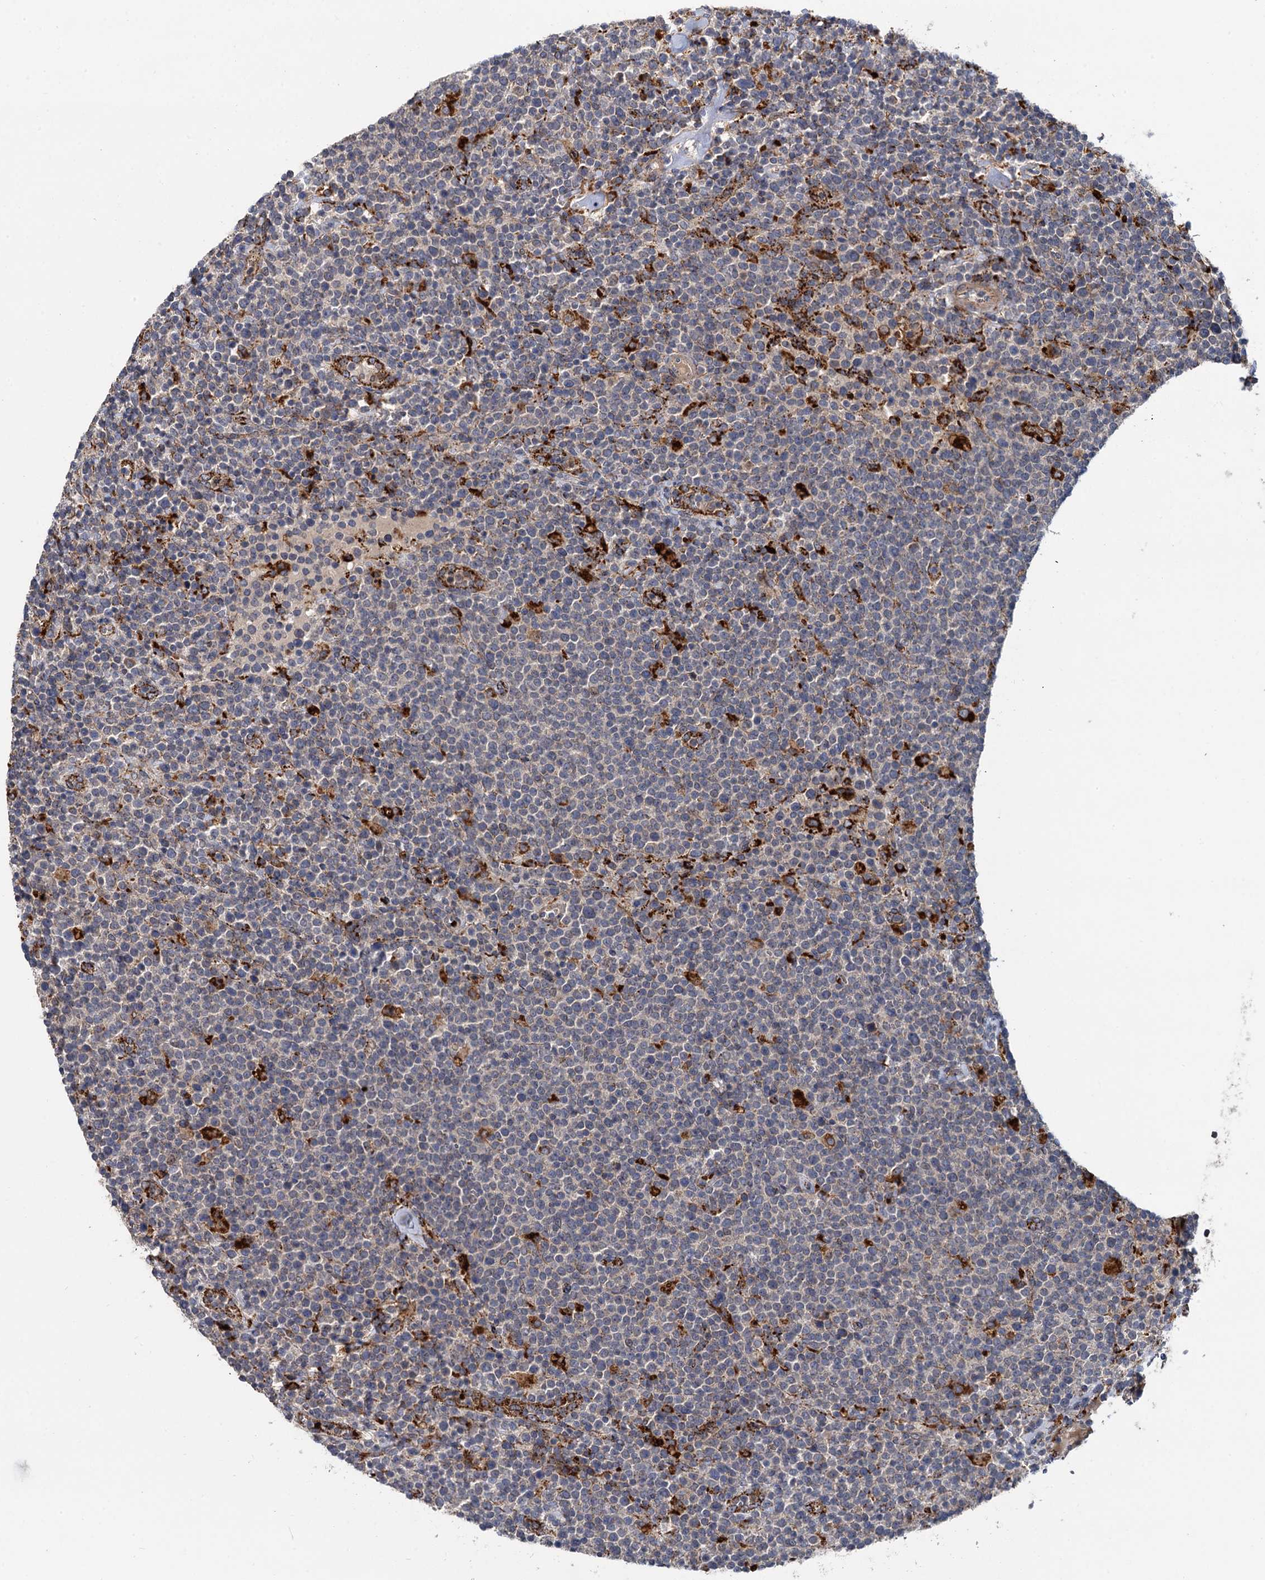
{"staining": {"intensity": "negative", "quantity": "none", "location": "none"}, "tissue": "lymphoma", "cell_type": "Tumor cells", "image_type": "cancer", "snomed": [{"axis": "morphology", "description": "Malignant lymphoma, non-Hodgkin's type, High grade"}, {"axis": "topography", "description": "Lymph node"}], "caption": "Immunohistochemistry micrograph of neoplastic tissue: human lymphoma stained with DAB (3,3'-diaminobenzidine) reveals no significant protein positivity in tumor cells.", "gene": "GBA1", "patient": {"sex": "male", "age": 61}}